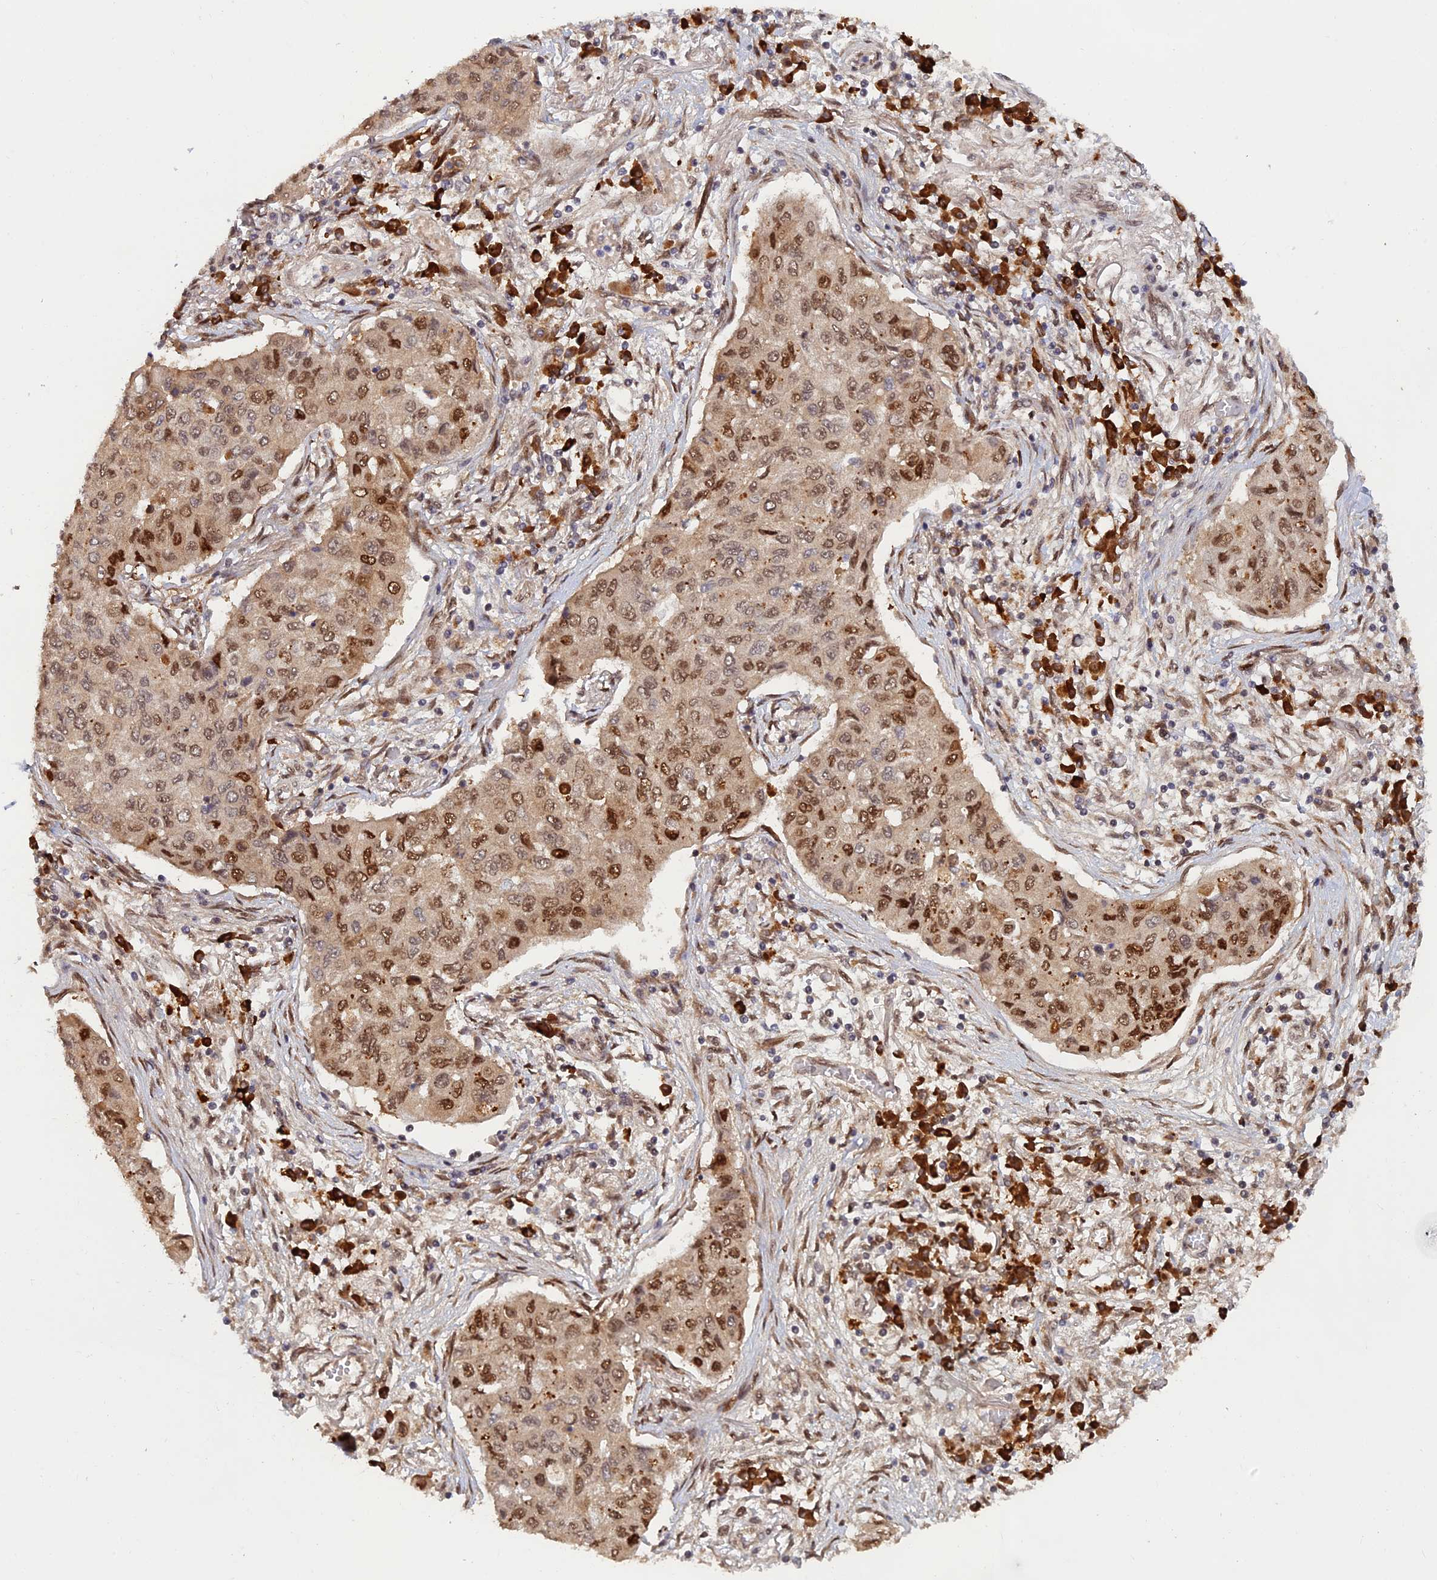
{"staining": {"intensity": "moderate", "quantity": ">75%", "location": "nuclear"}, "tissue": "lung cancer", "cell_type": "Tumor cells", "image_type": "cancer", "snomed": [{"axis": "morphology", "description": "Squamous cell carcinoma, NOS"}, {"axis": "topography", "description": "Lung"}], "caption": "A brown stain highlights moderate nuclear staining of a protein in human lung squamous cell carcinoma tumor cells.", "gene": "ZNF565", "patient": {"sex": "male", "age": 74}}